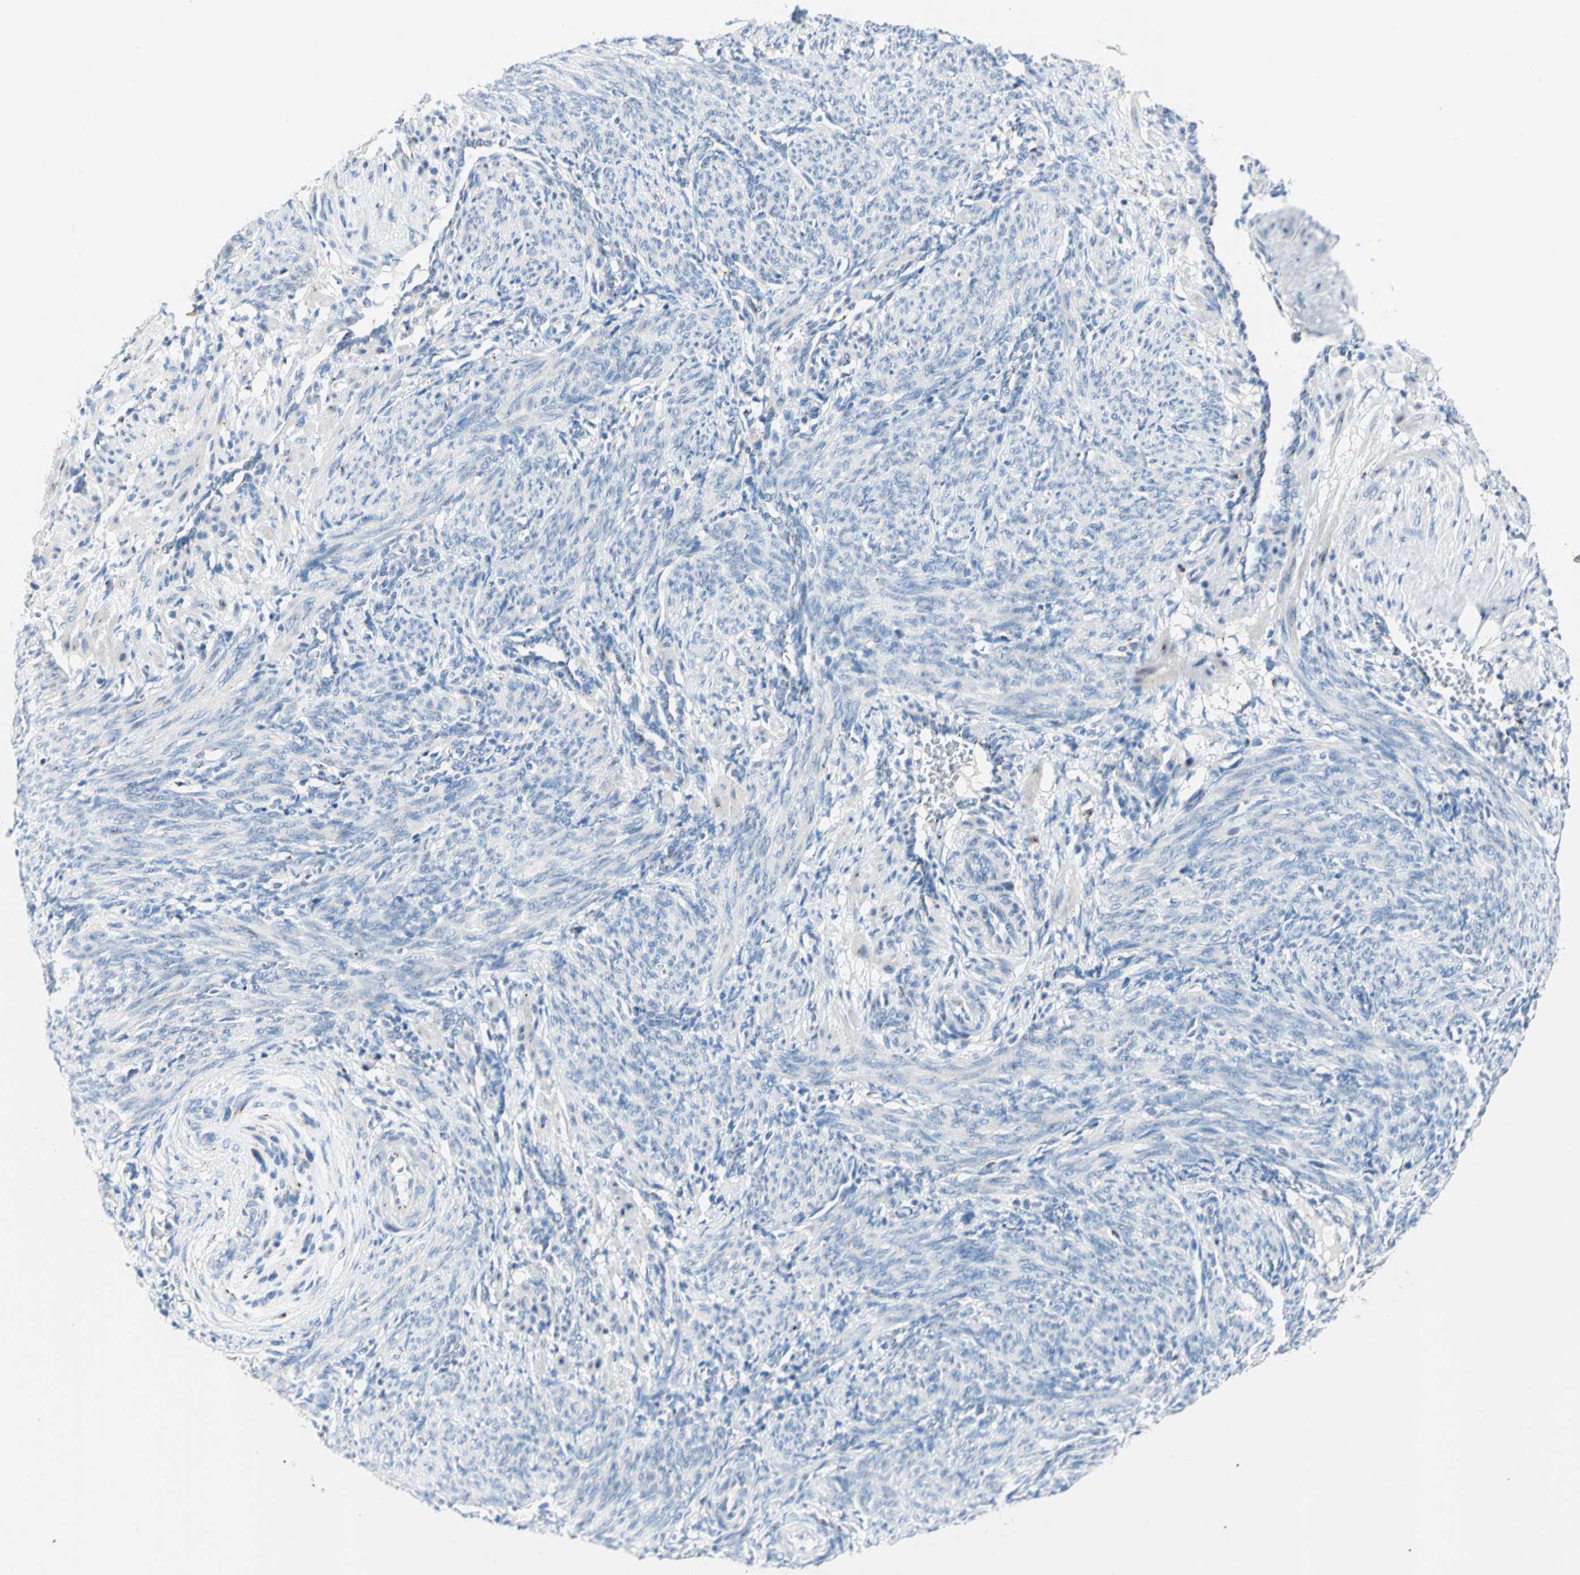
{"staining": {"intensity": "negative", "quantity": "none", "location": "none"}, "tissue": "smooth muscle", "cell_type": "Smooth muscle cells", "image_type": "normal", "snomed": [{"axis": "morphology", "description": "Normal tissue, NOS"}, {"axis": "topography", "description": "Endometrium"}], "caption": "This is a micrograph of immunohistochemistry (IHC) staining of unremarkable smooth muscle, which shows no staining in smooth muscle cells. Brightfield microscopy of immunohistochemistry stained with DAB (3,3'-diaminobenzidine) (brown) and hematoxylin (blue), captured at high magnification.", "gene": "GALNT2", "patient": {"sex": "female", "age": 33}}